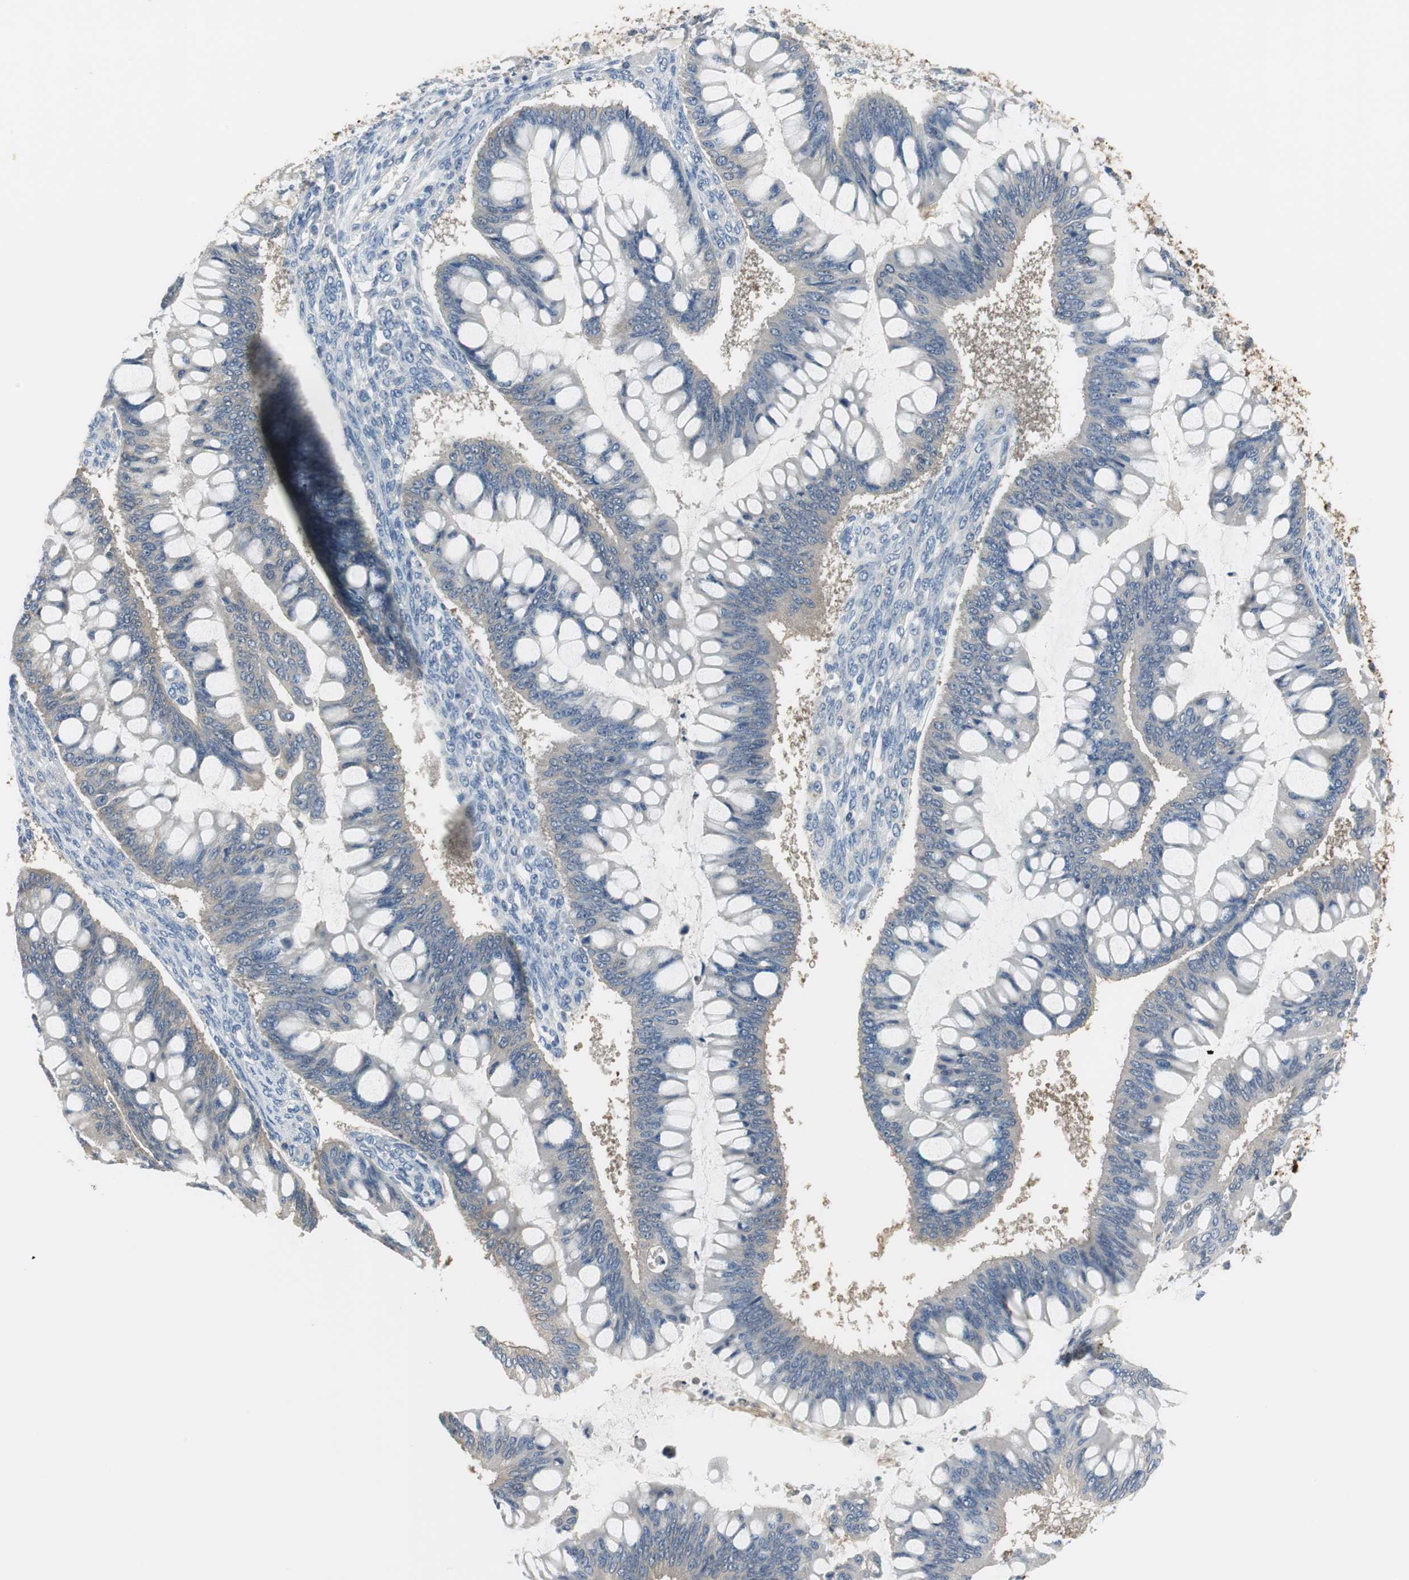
{"staining": {"intensity": "weak", "quantity": "<25%", "location": "cytoplasmic/membranous"}, "tissue": "ovarian cancer", "cell_type": "Tumor cells", "image_type": "cancer", "snomed": [{"axis": "morphology", "description": "Cystadenocarcinoma, mucinous, NOS"}, {"axis": "topography", "description": "Ovary"}], "caption": "Tumor cells show no significant staining in ovarian cancer.", "gene": "MSTO1", "patient": {"sex": "female", "age": 73}}